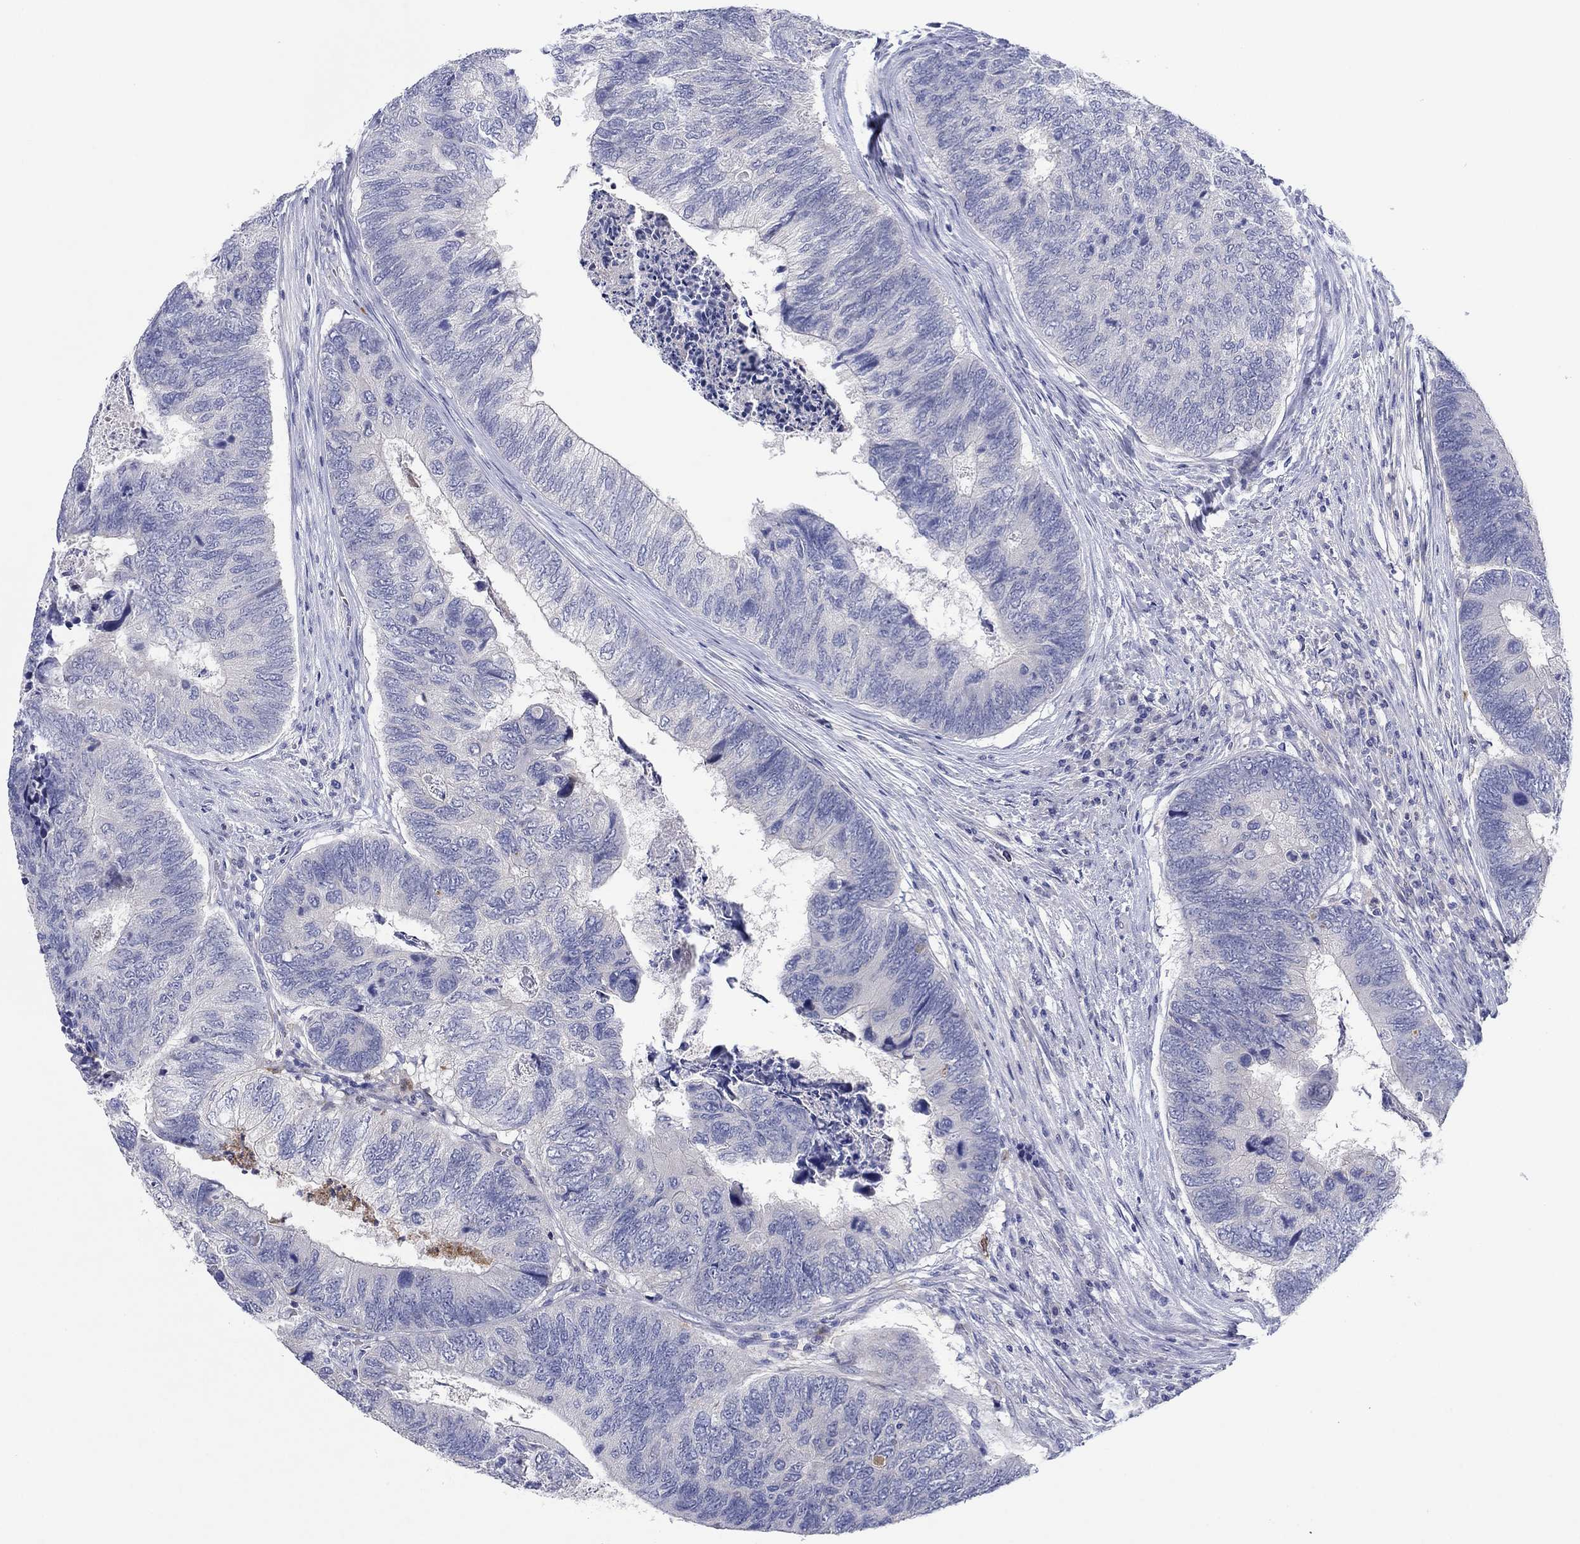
{"staining": {"intensity": "negative", "quantity": "none", "location": "none"}, "tissue": "colorectal cancer", "cell_type": "Tumor cells", "image_type": "cancer", "snomed": [{"axis": "morphology", "description": "Adenocarcinoma, NOS"}, {"axis": "topography", "description": "Colon"}], "caption": "Tumor cells are negative for brown protein staining in colorectal cancer.", "gene": "HDC", "patient": {"sex": "female", "age": 67}}